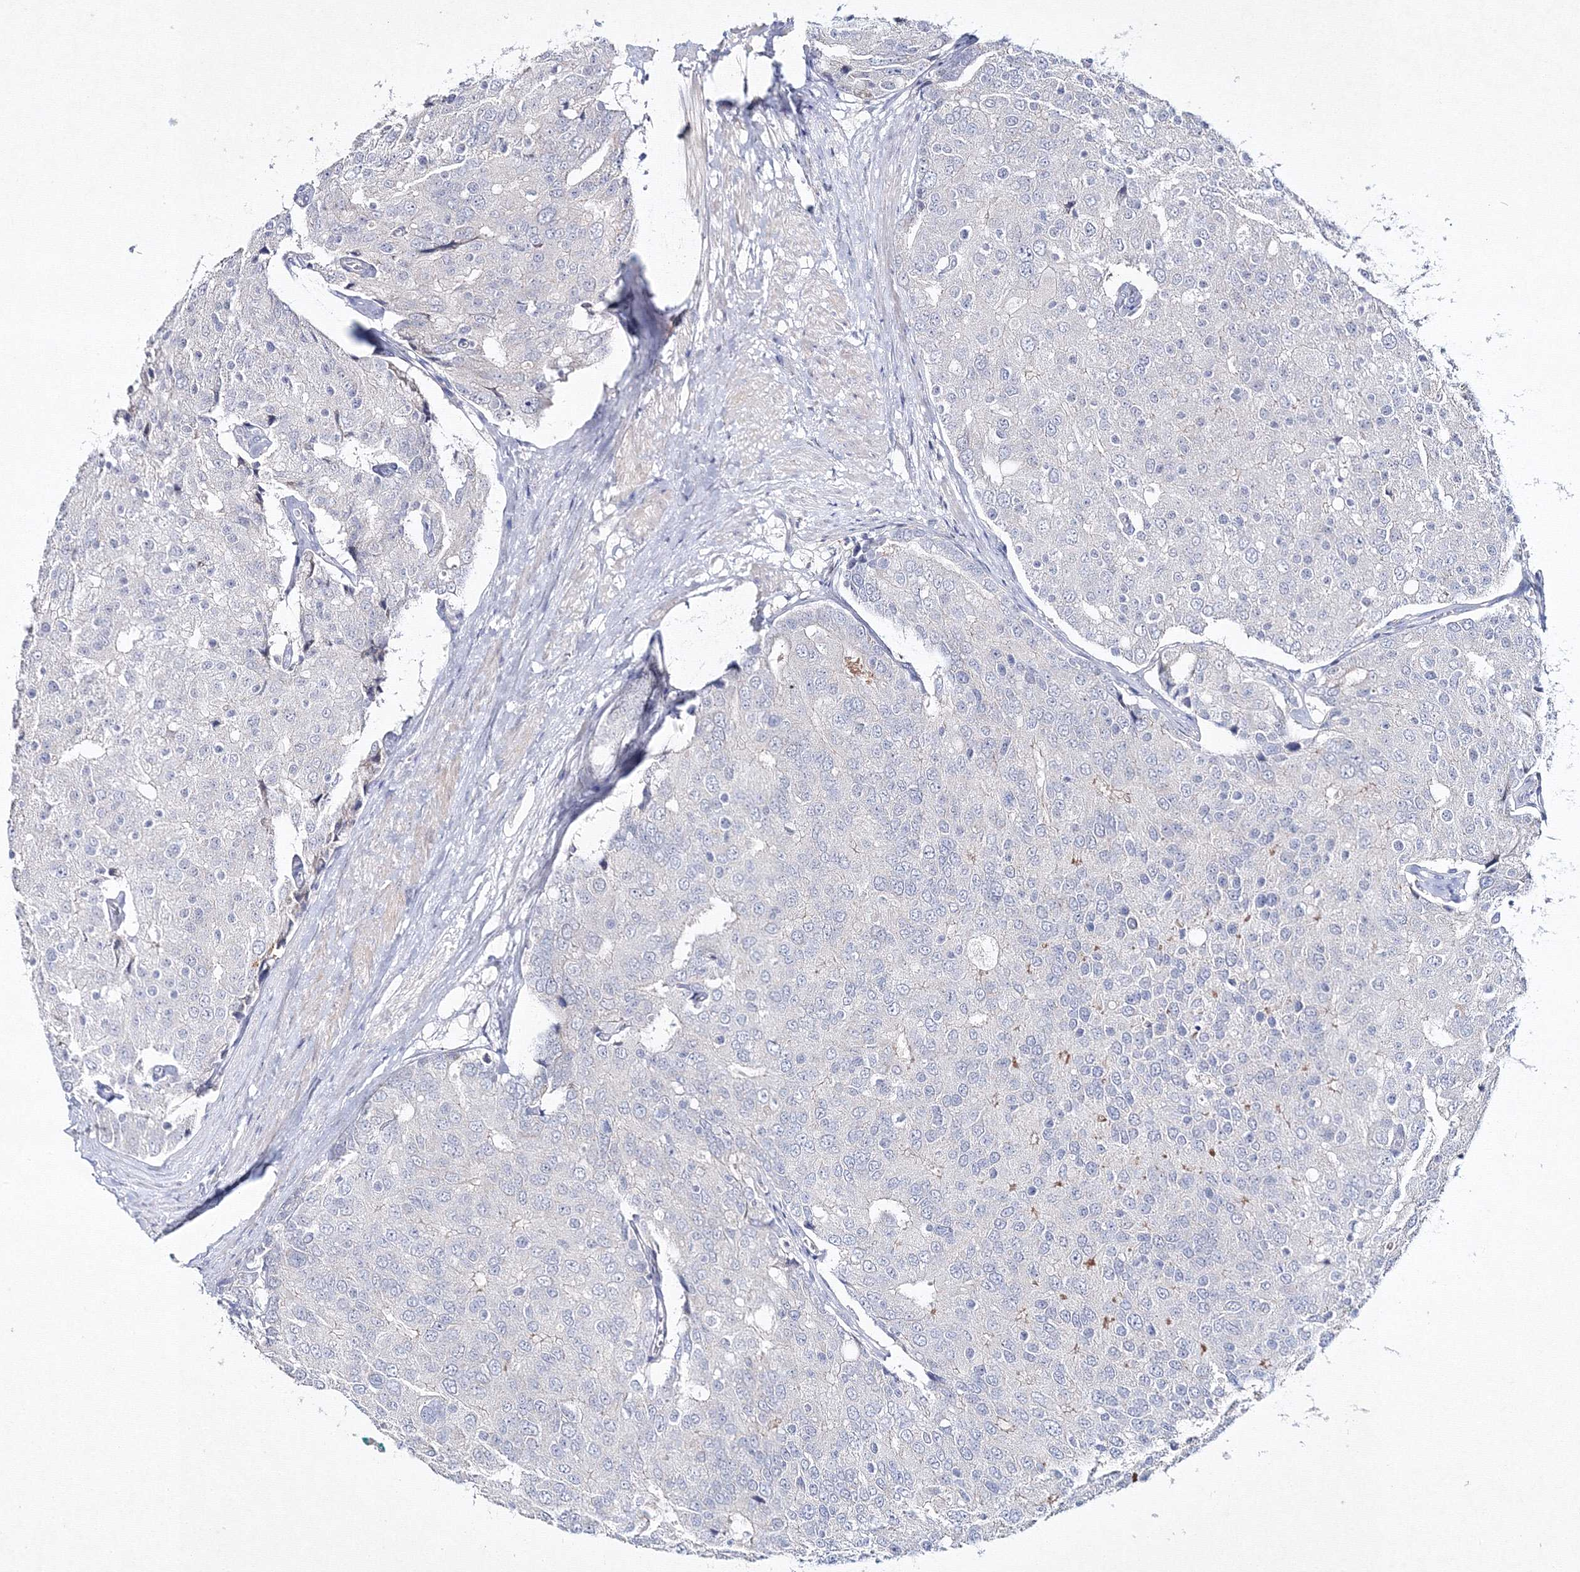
{"staining": {"intensity": "negative", "quantity": "none", "location": "none"}, "tissue": "prostate cancer", "cell_type": "Tumor cells", "image_type": "cancer", "snomed": [{"axis": "morphology", "description": "Adenocarcinoma, High grade"}, {"axis": "topography", "description": "Prostate"}], "caption": "There is no significant staining in tumor cells of prostate cancer.", "gene": "NEU4", "patient": {"sex": "male", "age": 50}}